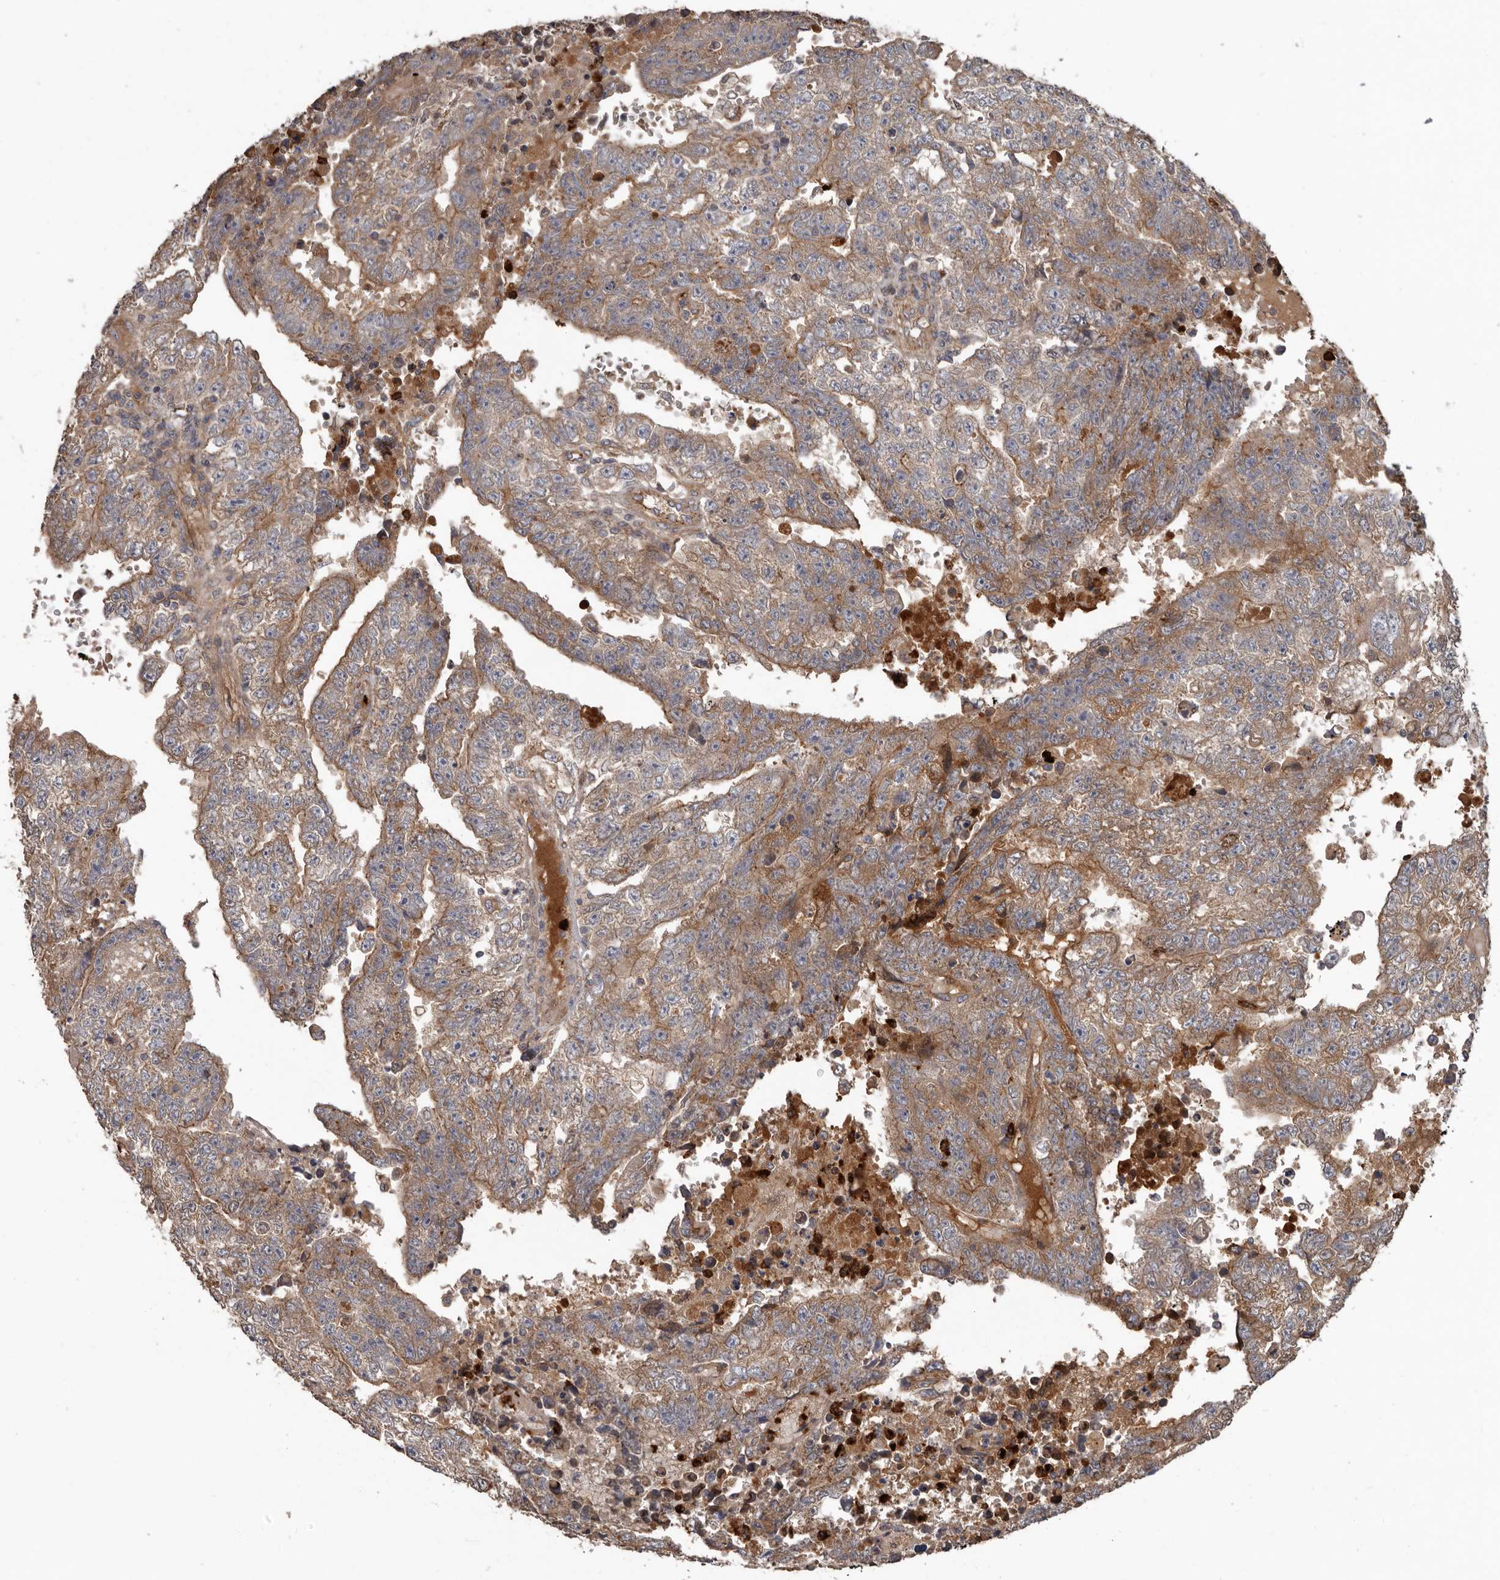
{"staining": {"intensity": "moderate", "quantity": ">75%", "location": "cytoplasmic/membranous"}, "tissue": "testis cancer", "cell_type": "Tumor cells", "image_type": "cancer", "snomed": [{"axis": "morphology", "description": "Carcinoma, Embryonal, NOS"}, {"axis": "topography", "description": "Testis"}], "caption": "Moderate cytoplasmic/membranous protein staining is present in approximately >75% of tumor cells in testis embryonal carcinoma. (brown staining indicates protein expression, while blue staining denotes nuclei).", "gene": "ARHGEF5", "patient": {"sex": "male", "age": 25}}